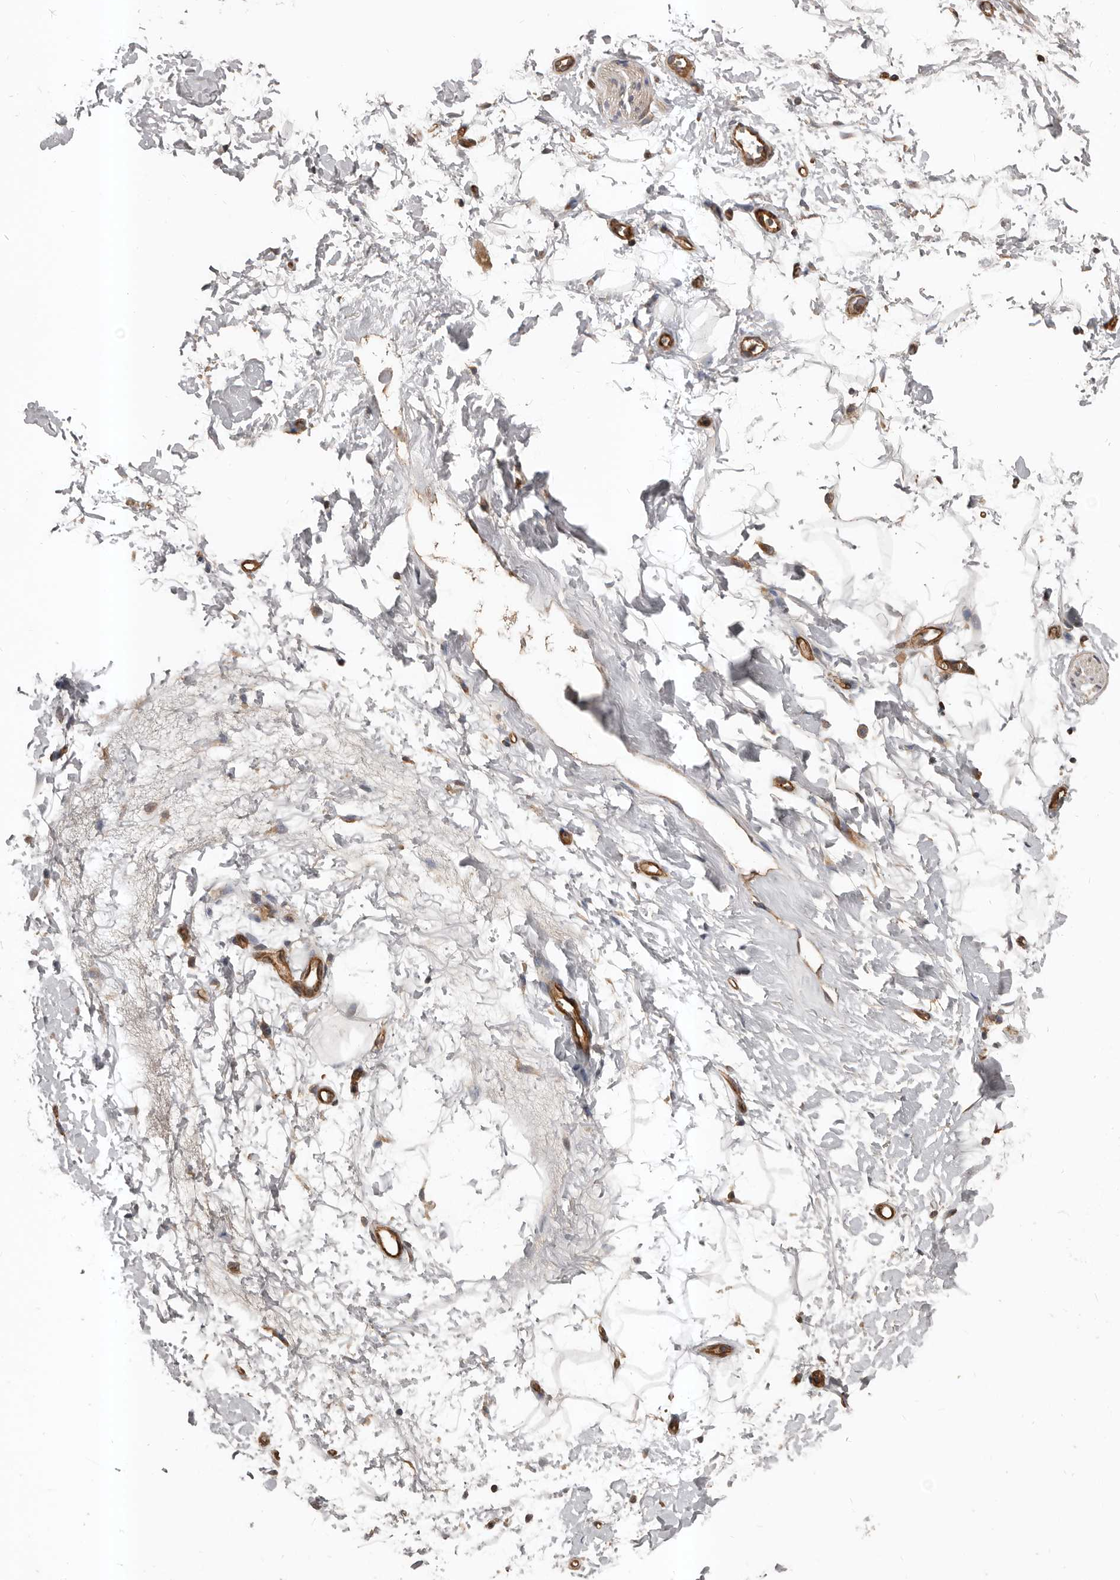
{"staining": {"intensity": "weak", "quantity": "25%-75%", "location": "cytoplasmic/membranous"}, "tissue": "adipose tissue", "cell_type": "Adipocytes", "image_type": "normal", "snomed": [{"axis": "morphology", "description": "Normal tissue, NOS"}, {"axis": "morphology", "description": "Adenocarcinoma, NOS"}, {"axis": "topography", "description": "Pancreas"}, {"axis": "topography", "description": "Peripheral nerve tissue"}], "caption": "The micrograph reveals a brown stain indicating the presence of a protein in the cytoplasmic/membranous of adipocytes in adipose tissue.", "gene": "PNRC2", "patient": {"sex": "male", "age": 59}}